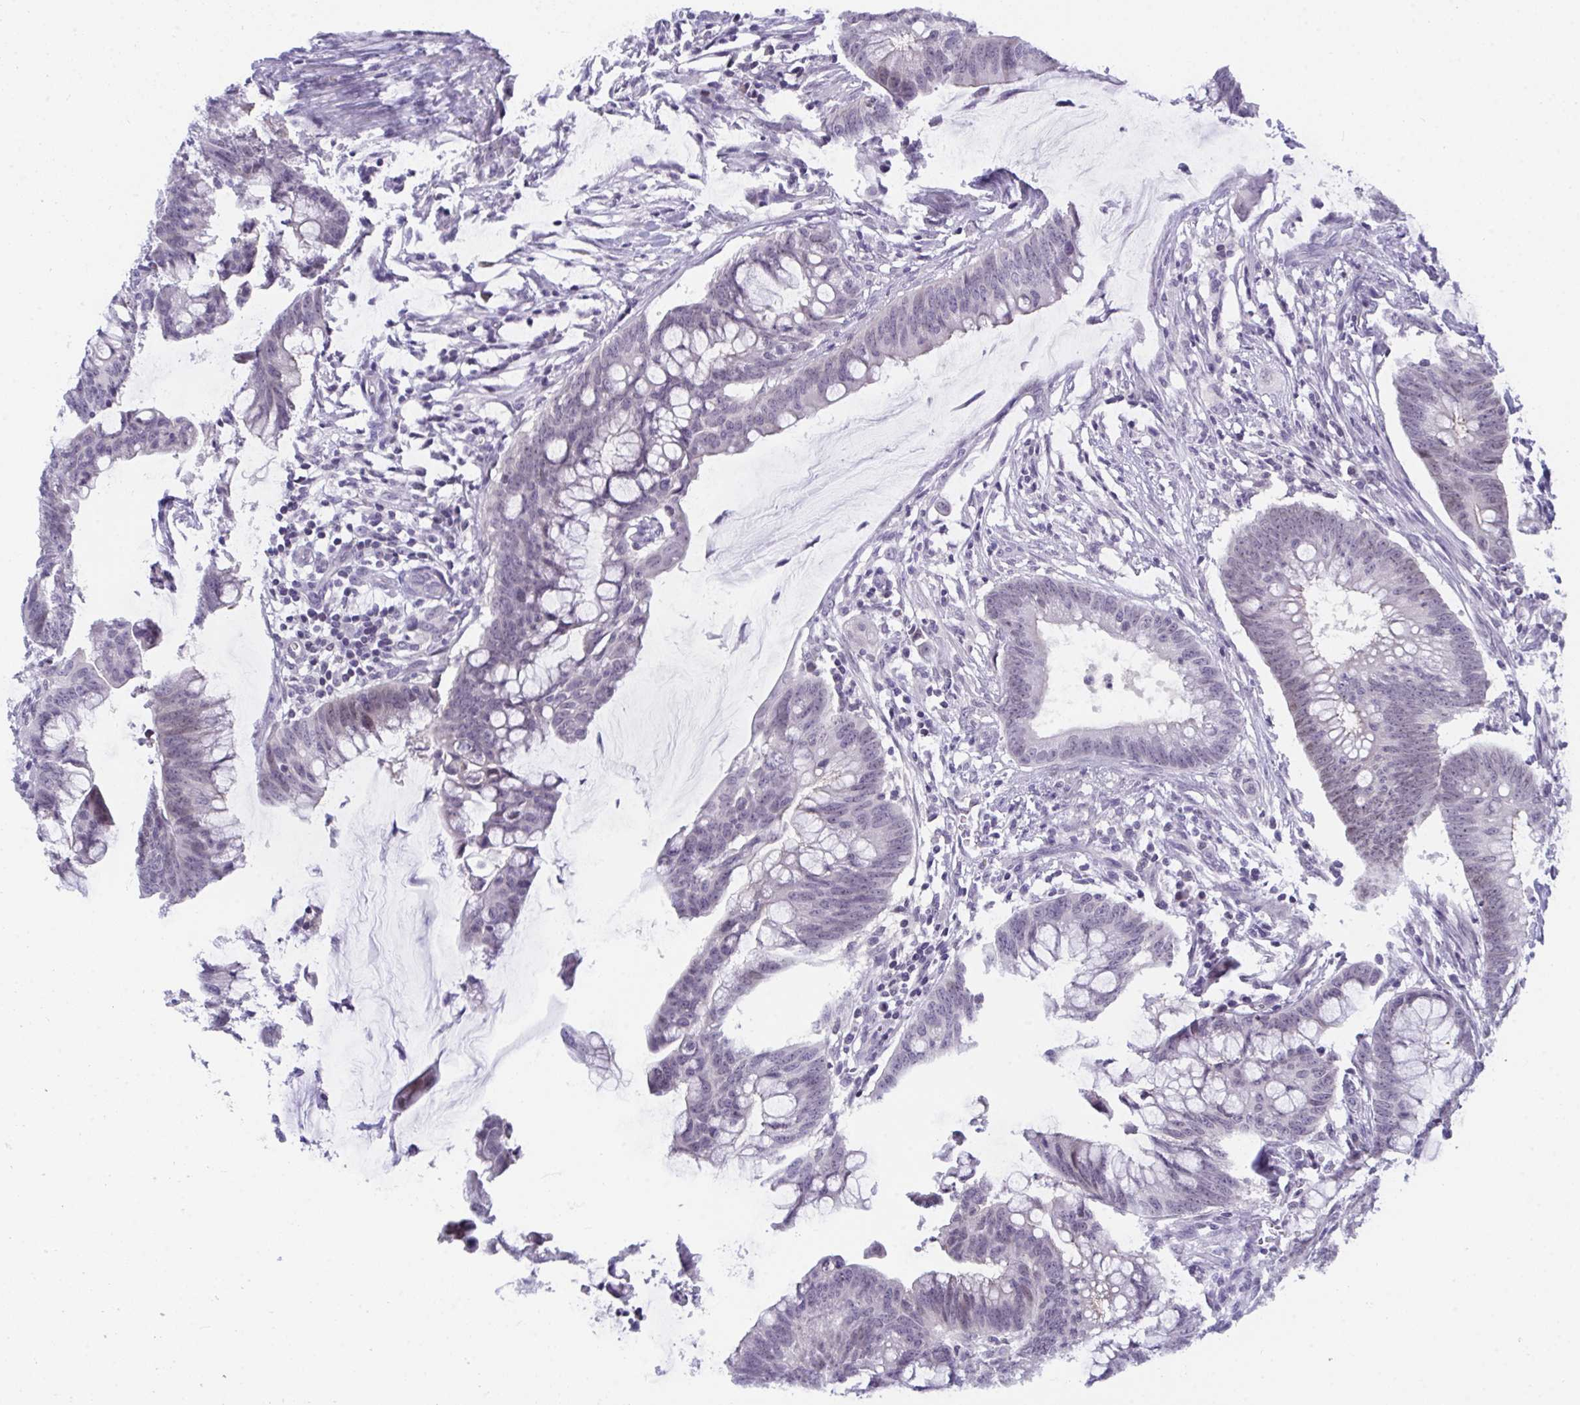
{"staining": {"intensity": "weak", "quantity": "25%-75%", "location": "nuclear"}, "tissue": "colorectal cancer", "cell_type": "Tumor cells", "image_type": "cancer", "snomed": [{"axis": "morphology", "description": "Adenocarcinoma, NOS"}, {"axis": "topography", "description": "Colon"}], "caption": "Immunohistochemistry (DAB (3,3'-diaminobenzidine)) staining of human colorectal cancer (adenocarcinoma) displays weak nuclear protein staining in approximately 25%-75% of tumor cells.", "gene": "BMAL2", "patient": {"sex": "male", "age": 62}}